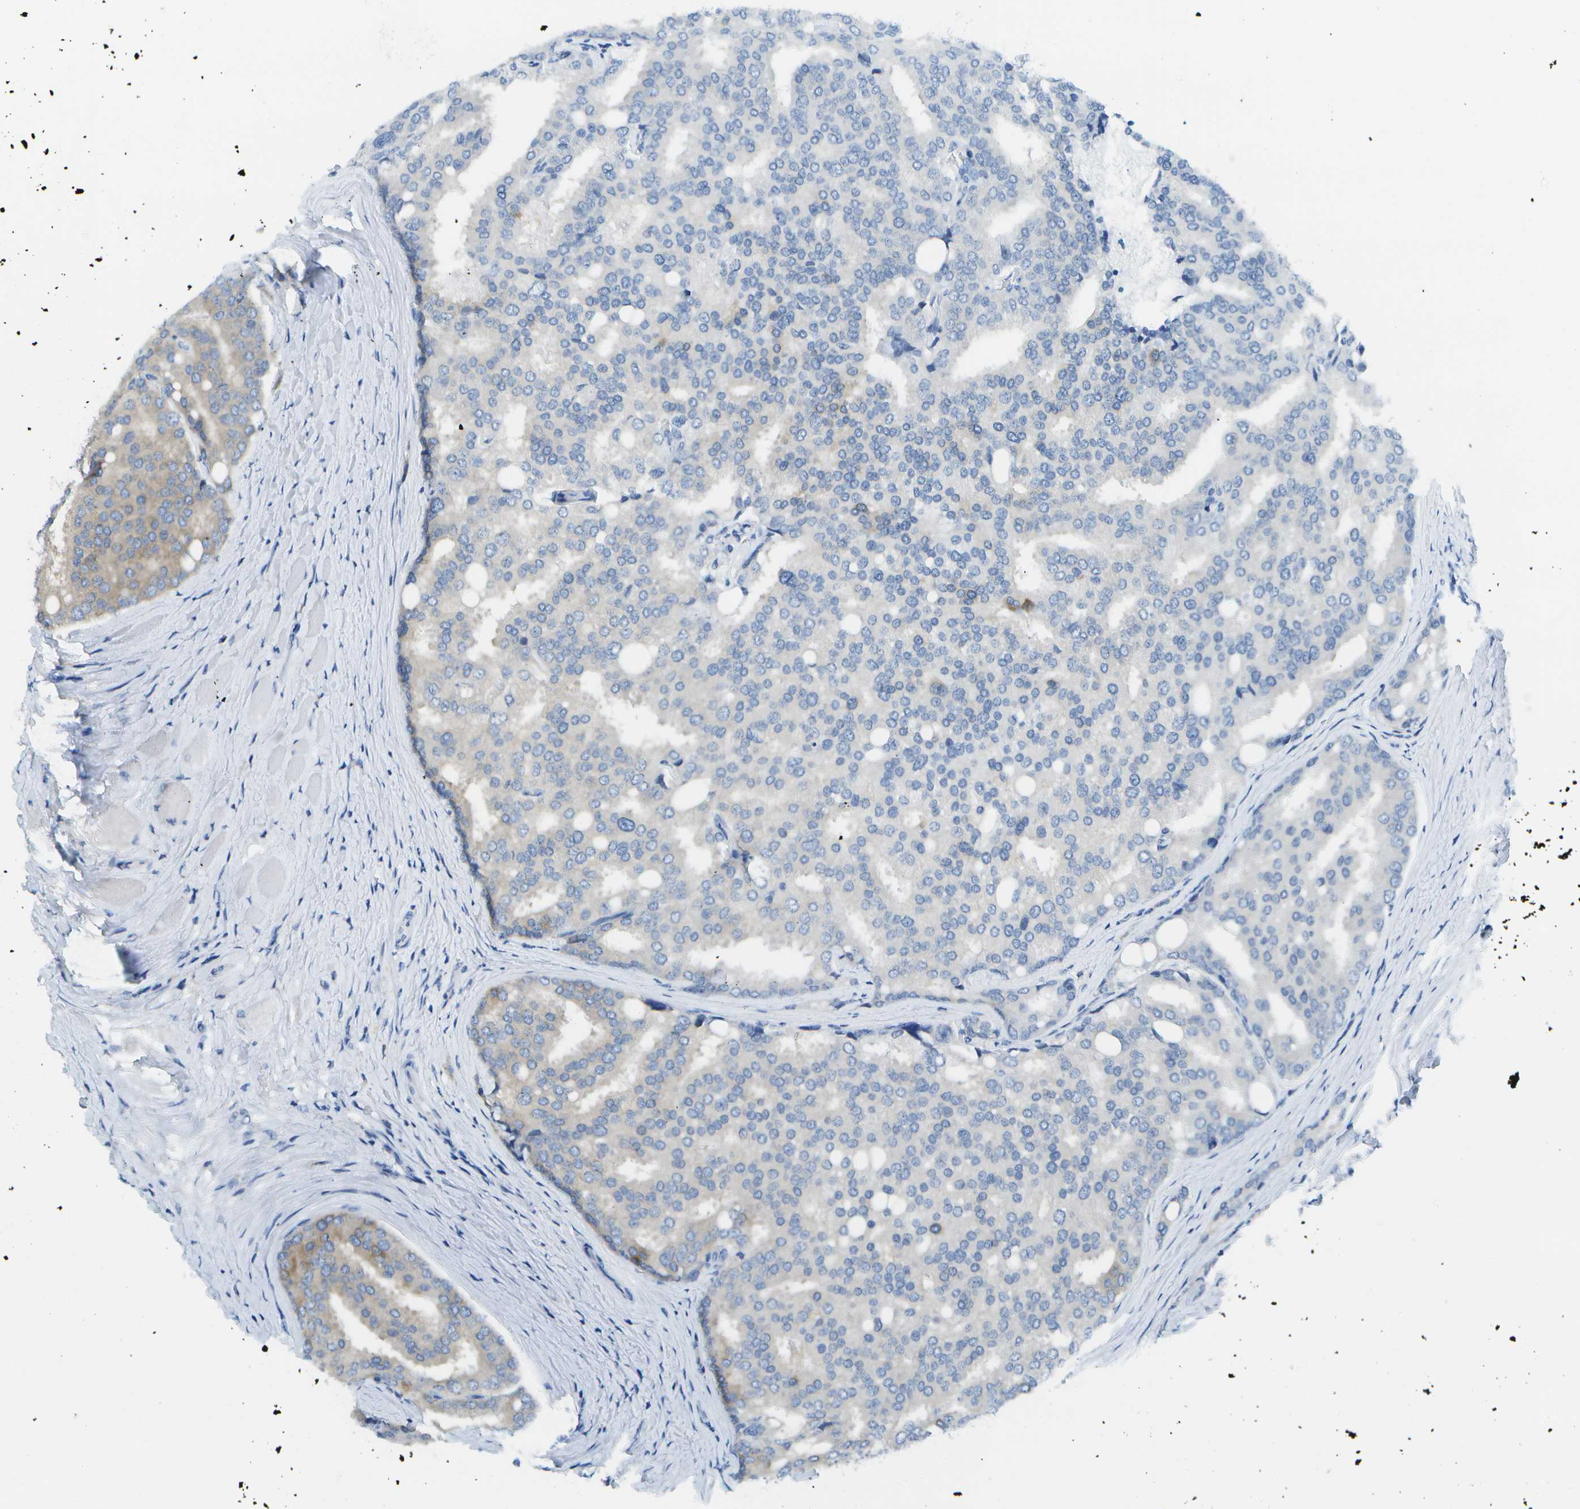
{"staining": {"intensity": "weak", "quantity": "<25%", "location": "cytoplasmic/membranous"}, "tissue": "prostate cancer", "cell_type": "Tumor cells", "image_type": "cancer", "snomed": [{"axis": "morphology", "description": "Adenocarcinoma, High grade"}, {"axis": "topography", "description": "Prostate"}], "caption": "A high-resolution histopathology image shows immunohistochemistry staining of prostate cancer (adenocarcinoma (high-grade)), which displays no significant positivity in tumor cells. The staining was performed using DAB (3,3'-diaminobenzidine) to visualize the protein expression in brown, while the nuclei were stained in blue with hematoxylin (Magnification: 20x).", "gene": "WNK2", "patient": {"sex": "male", "age": 50}}